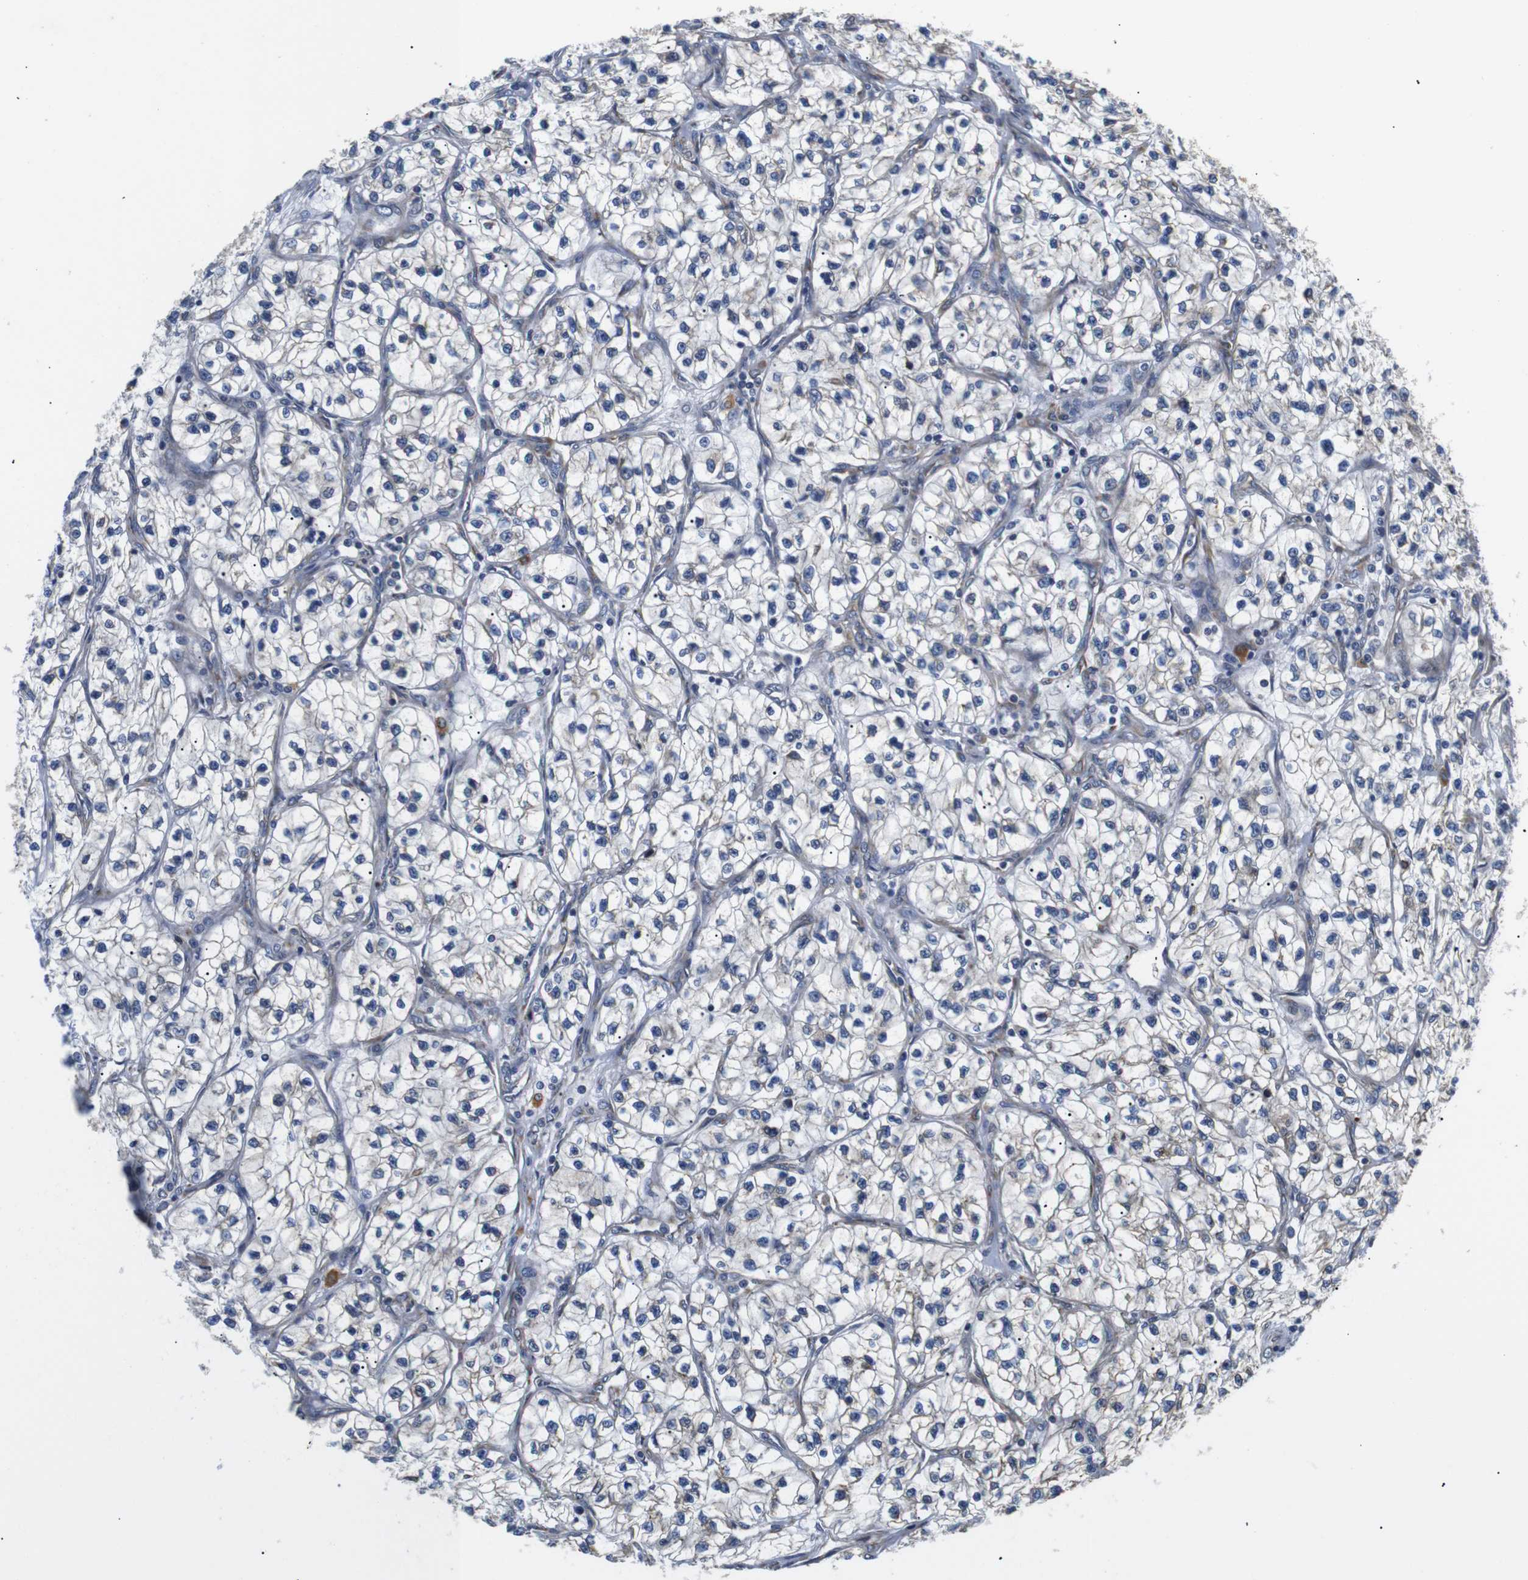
{"staining": {"intensity": "negative", "quantity": "none", "location": "none"}, "tissue": "renal cancer", "cell_type": "Tumor cells", "image_type": "cancer", "snomed": [{"axis": "morphology", "description": "Adenocarcinoma, NOS"}, {"axis": "topography", "description": "Kidney"}], "caption": "IHC image of neoplastic tissue: renal adenocarcinoma stained with DAB displays no significant protein positivity in tumor cells.", "gene": "KANK4", "patient": {"sex": "female", "age": 57}}